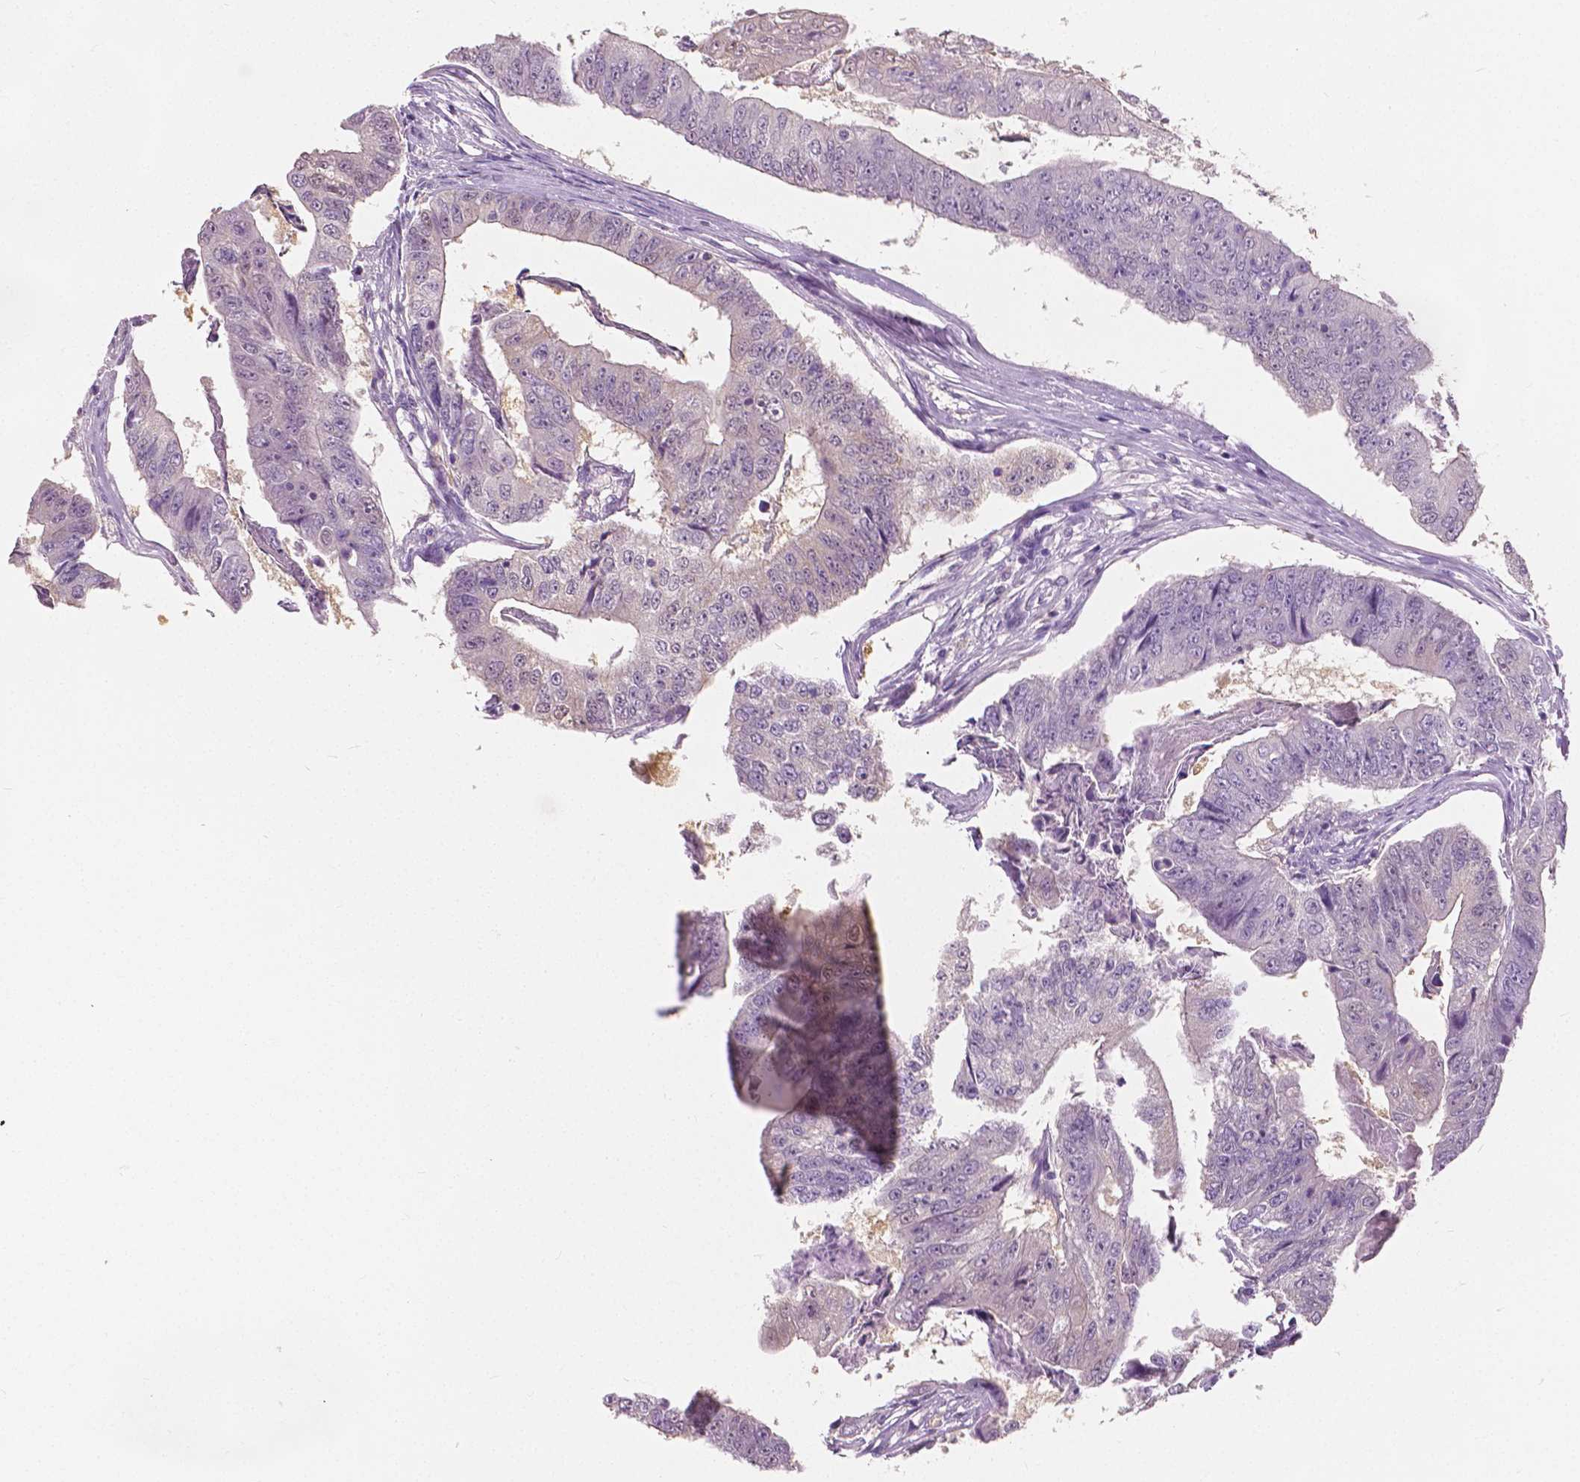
{"staining": {"intensity": "negative", "quantity": "none", "location": "none"}, "tissue": "colorectal cancer", "cell_type": "Tumor cells", "image_type": "cancer", "snomed": [{"axis": "morphology", "description": "Adenocarcinoma, NOS"}, {"axis": "topography", "description": "Colon"}], "caption": "Tumor cells show no significant protein expression in colorectal adenocarcinoma.", "gene": "TKFC", "patient": {"sex": "female", "age": 67}}